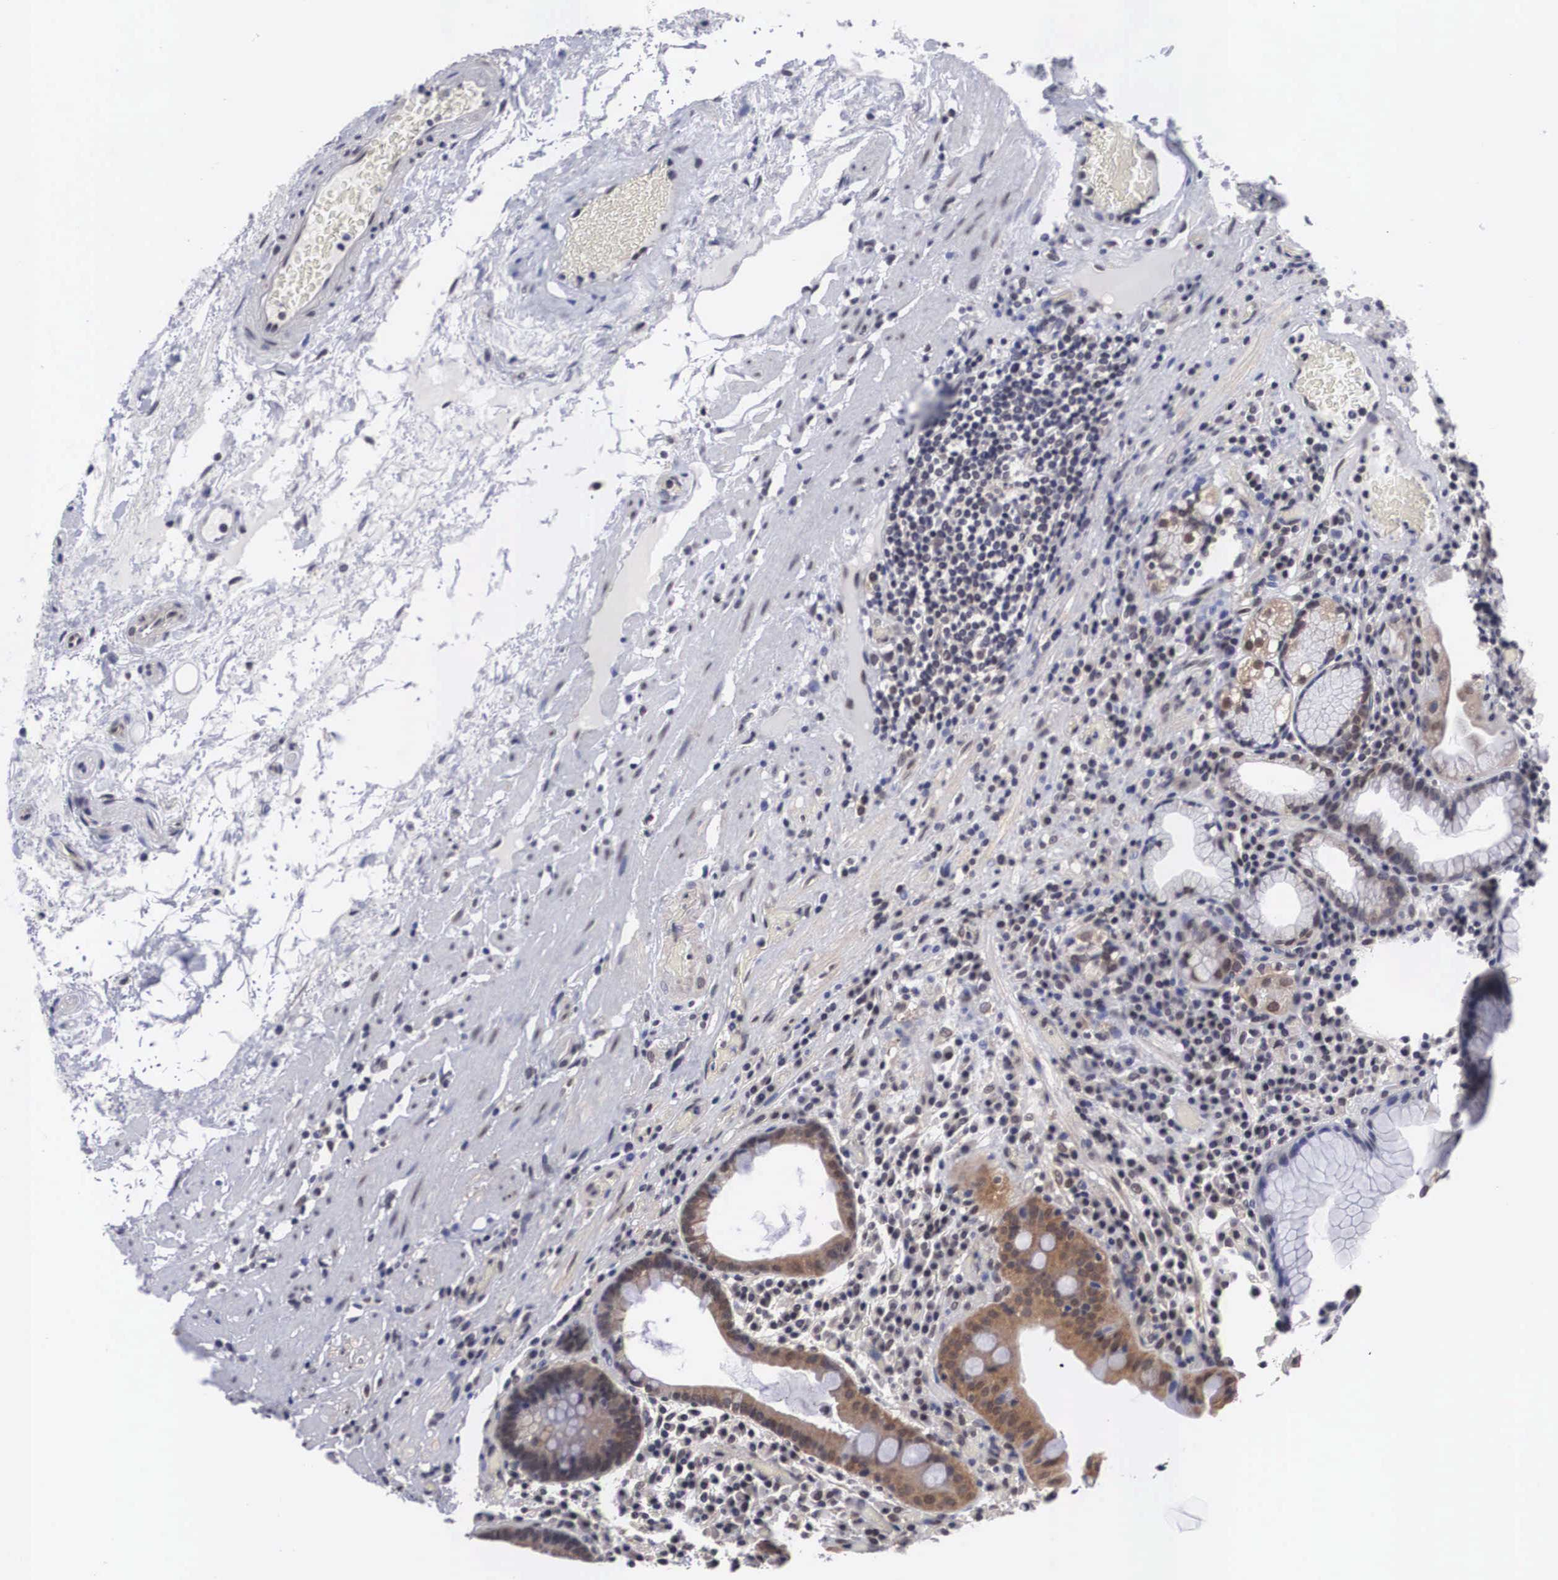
{"staining": {"intensity": "moderate", "quantity": "25%-75%", "location": "cytoplasmic/membranous"}, "tissue": "stomach", "cell_type": "Glandular cells", "image_type": "normal", "snomed": [{"axis": "morphology", "description": "Normal tissue, NOS"}, {"axis": "topography", "description": "Stomach, lower"}, {"axis": "topography", "description": "Duodenum"}], "caption": "Protein expression analysis of benign stomach displays moderate cytoplasmic/membranous staining in about 25%-75% of glandular cells. (Brightfield microscopy of DAB IHC at high magnification).", "gene": "OTX2", "patient": {"sex": "male", "age": 84}}